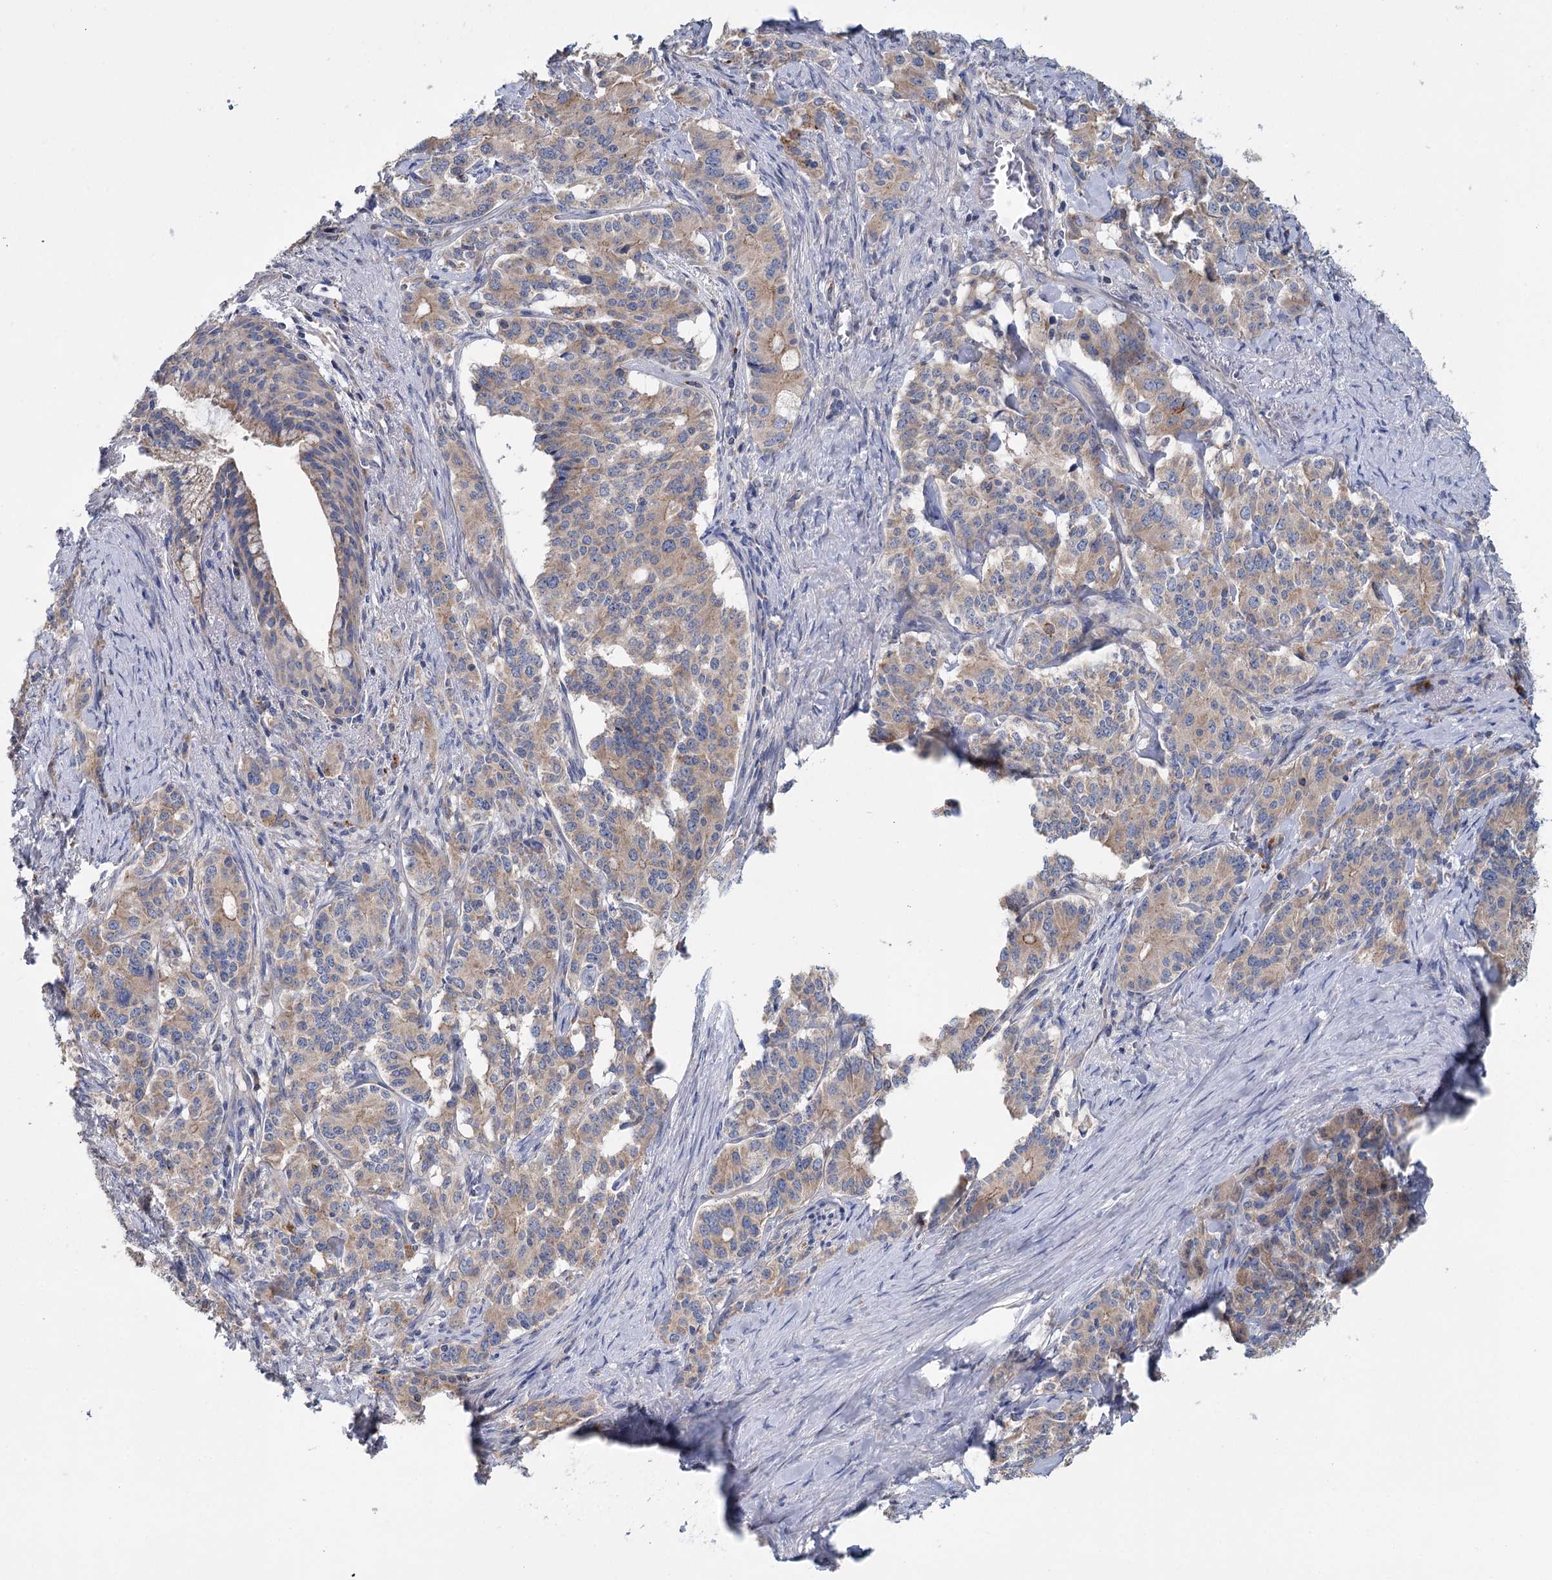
{"staining": {"intensity": "weak", "quantity": ">75%", "location": "cytoplasmic/membranous"}, "tissue": "pancreatic cancer", "cell_type": "Tumor cells", "image_type": "cancer", "snomed": [{"axis": "morphology", "description": "Adenocarcinoma, NOS"}, {"axis": "topography", "description": "Pancreas"}], "caption": "Tumor cells show weak cytoplasmic/membranous staining in approximately >75% of cells in pancreatic adenocarcinoma.", "gene": "ANKRD16", "patient": {"sex": "female", "age": 74}}